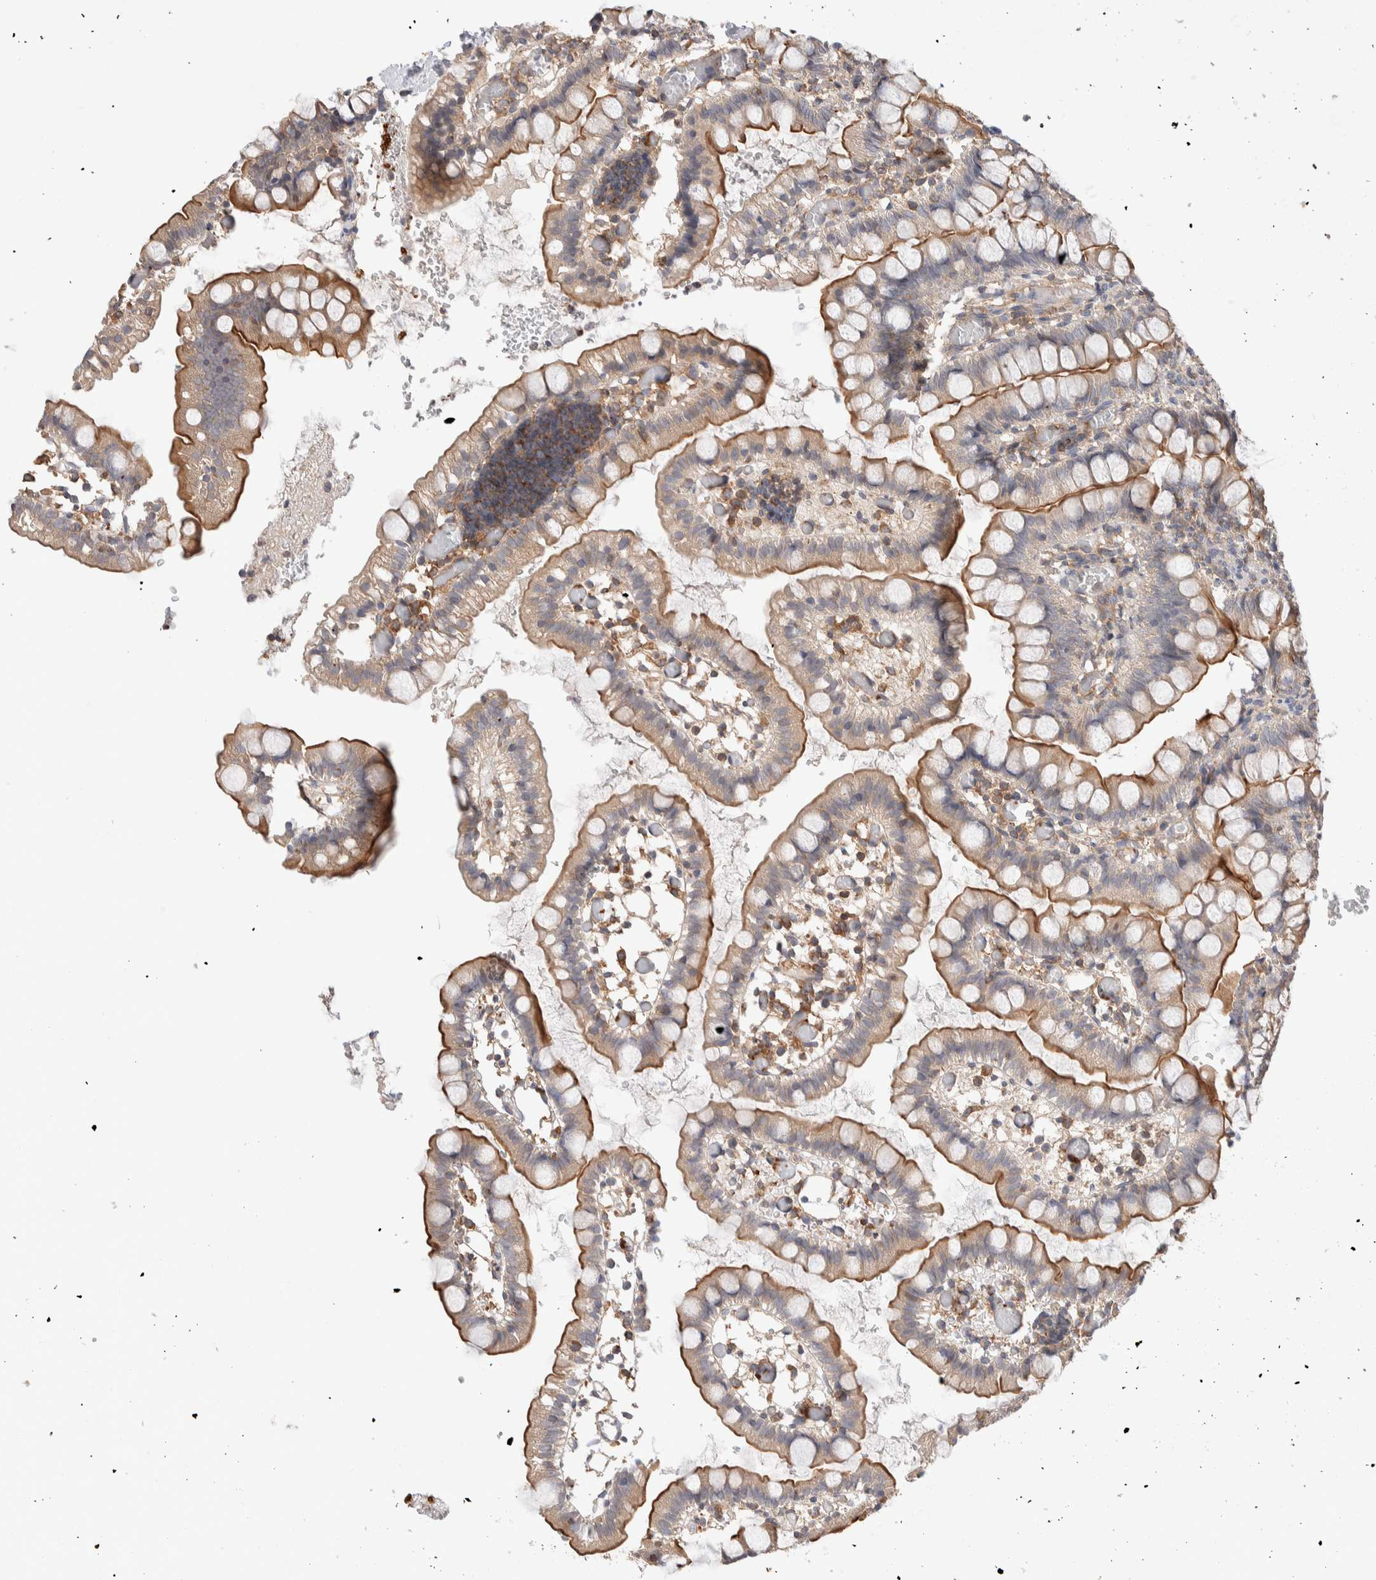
{"staining": {"intensity": "moderate", "quantity": ">75%", "location": "cytoplasmic/membranous"}, "tissue": "small intestine", "cell_type": "Glandular cells", "image_type": "normal", "snomed": [{"axis": "morphology", "description": "Normal tissue, NOS"}, {"axis": "morphology", "description": "Developmental malformation"}, {"axis": "topography", "description": "Small intestine"}], "caption": "Immunohistochemistry (IHC) of benign small intestine displays medium levels of moderate cytoplasmic/membranous expression in approximately >75% of glandular cells. The staining was performed using DAB to visualize the protein expression in brown, while the nuclei were stained in blue with hematoxylin (Magnification: 20x).", "gene": "DEPTOR", "patient": {"sex": "male"}}